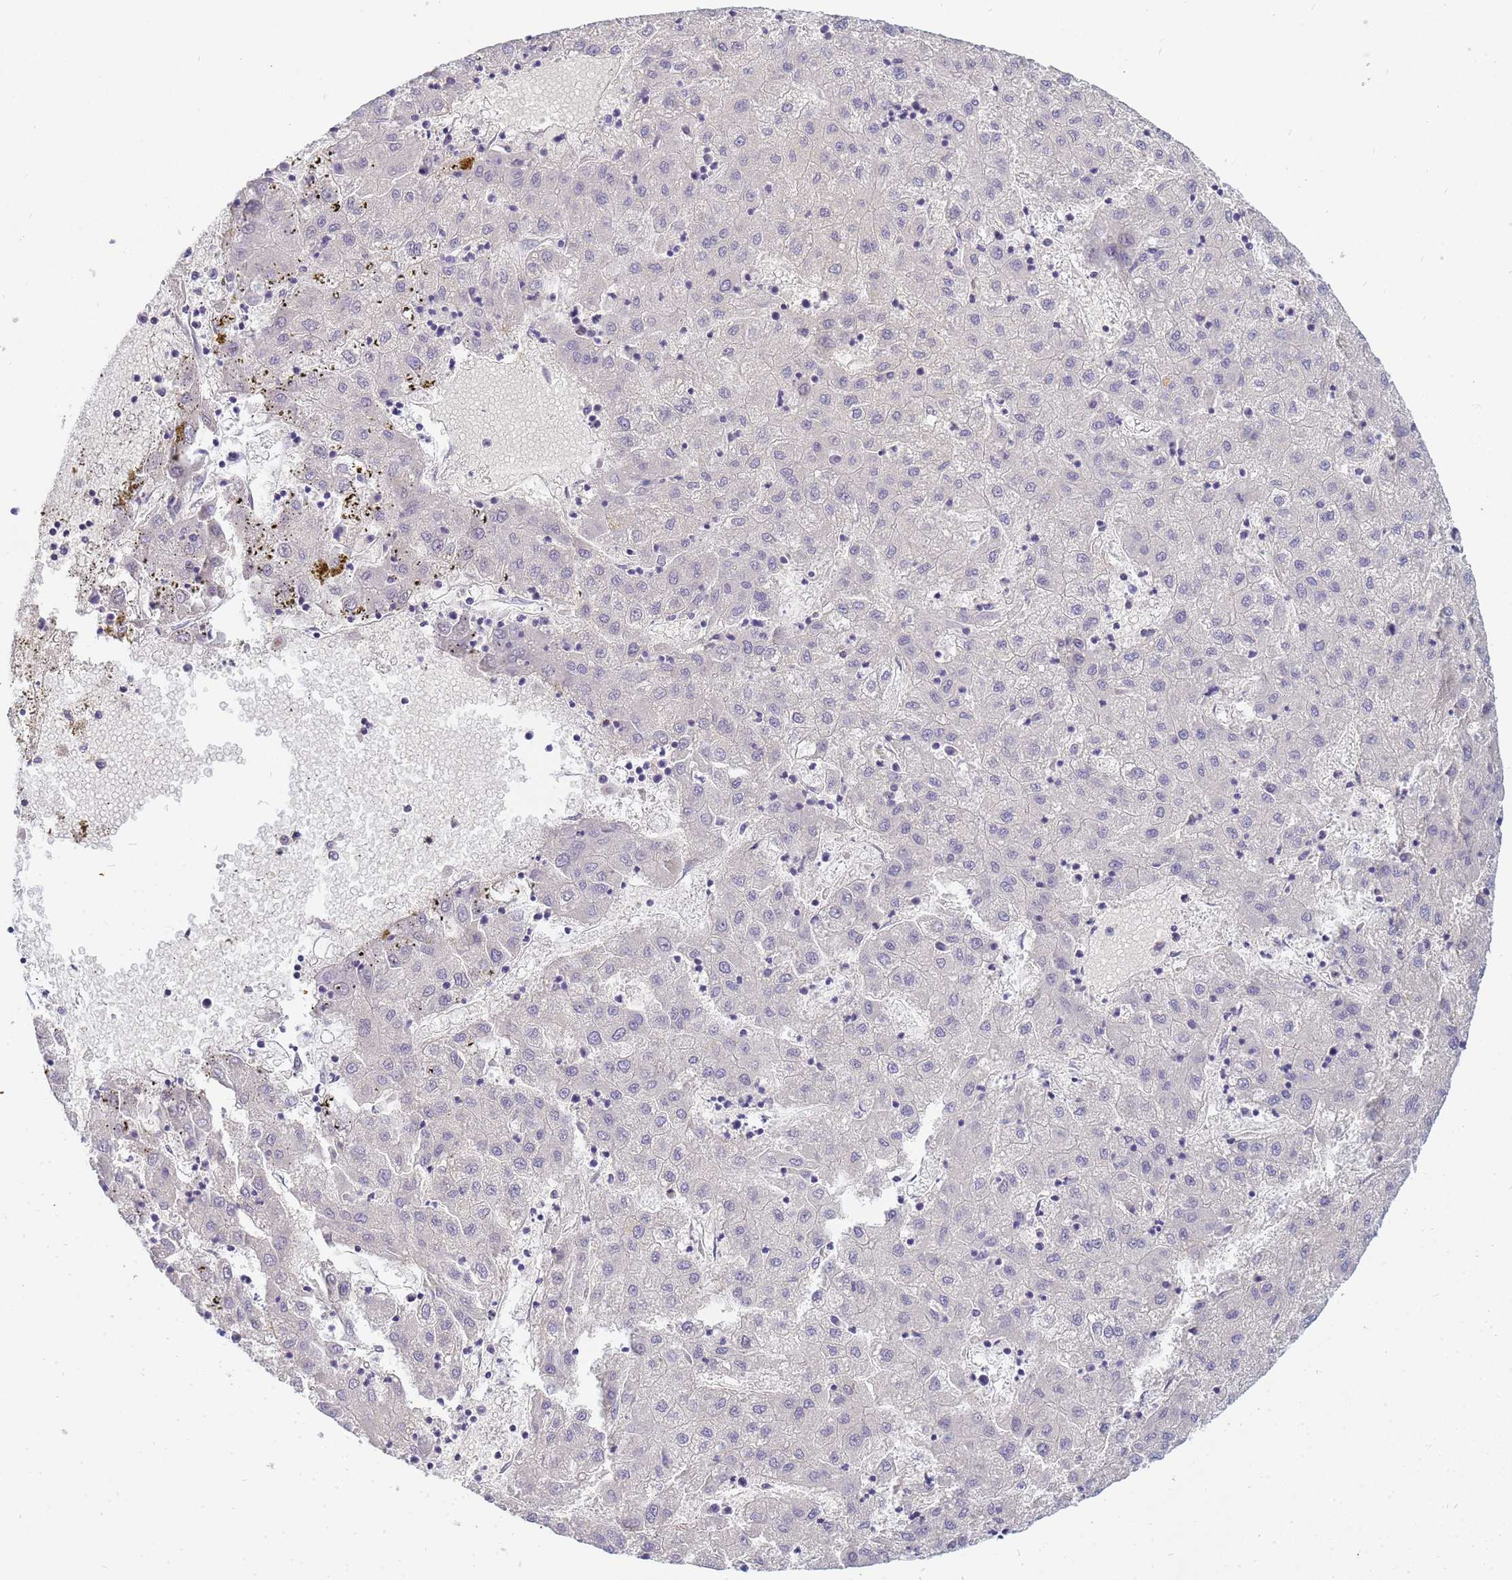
{"staining": {"intensity": "negative", "quantity": "none", "location": "none"}, "tissue": "liver cancer", "cell_type": "Tumor cells", "image_type": "cancer", "snomed": [{"axis": "morphology", "description": "Carcinoma, Hepatocellular, NOS"}, {"axis": "topography", "description": "Liver"}], "caption": "Tumor cells show no significant protein staining in liver cancer.", "gene": "B3GNT8", "patient": {"sex": "male", "age": 72}}